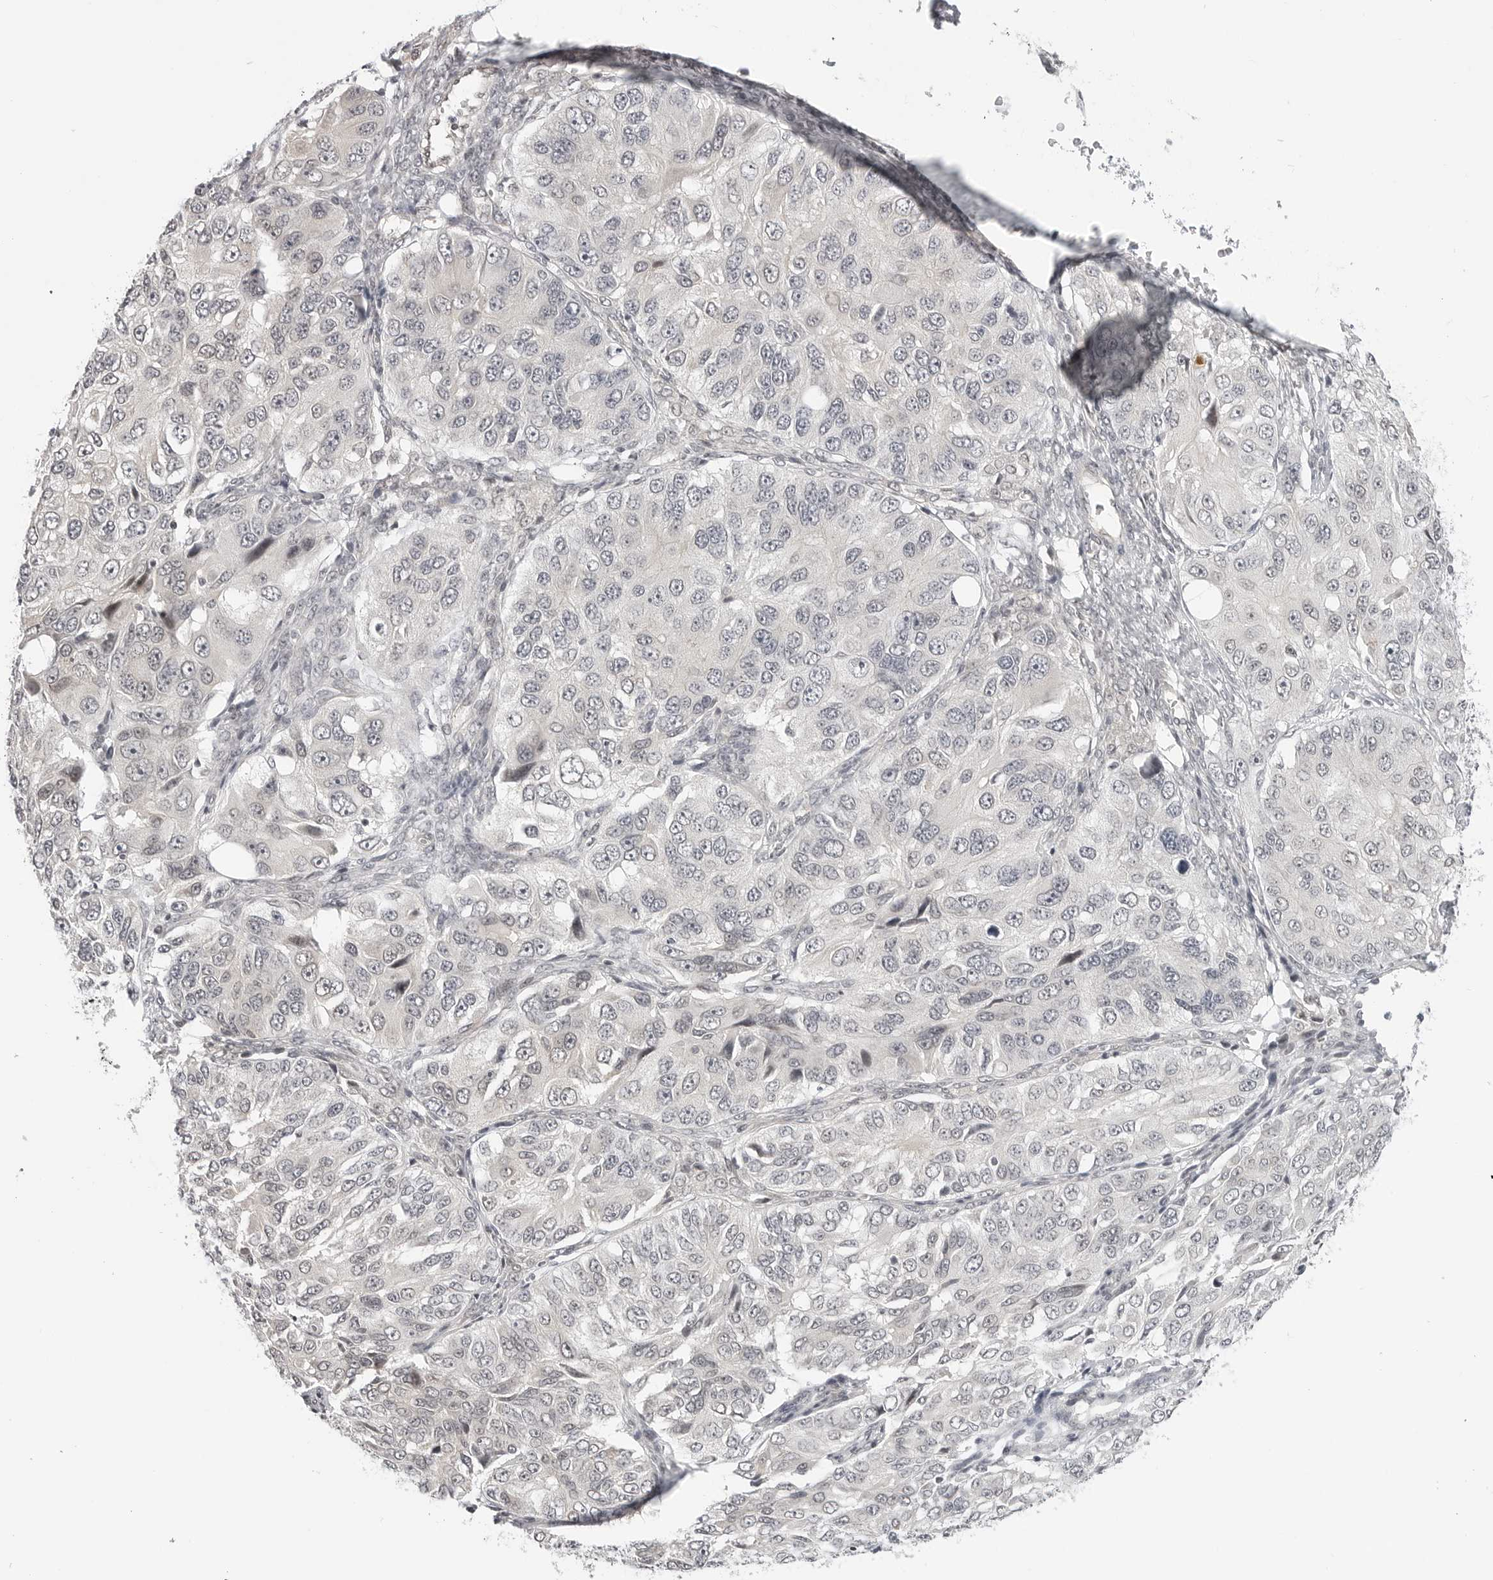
{"staining": {"intensity": "negative", "quantity": "none", "location": "none"}, "tissue": "ovarian cancer", "cell_type": "Tumor cells", "image_type": "cancer", "snomed": [{"axis": "morphology", "description": "Carcinoma, endometroid"}, {"axis": "topography", "description": "Ovary"}], "caption": "Tumor cells show no significant protein expression in ovarian endometroid carcinoma.", "gene": "C8orf33", "patient": {"sex": "female", "age": 51}}